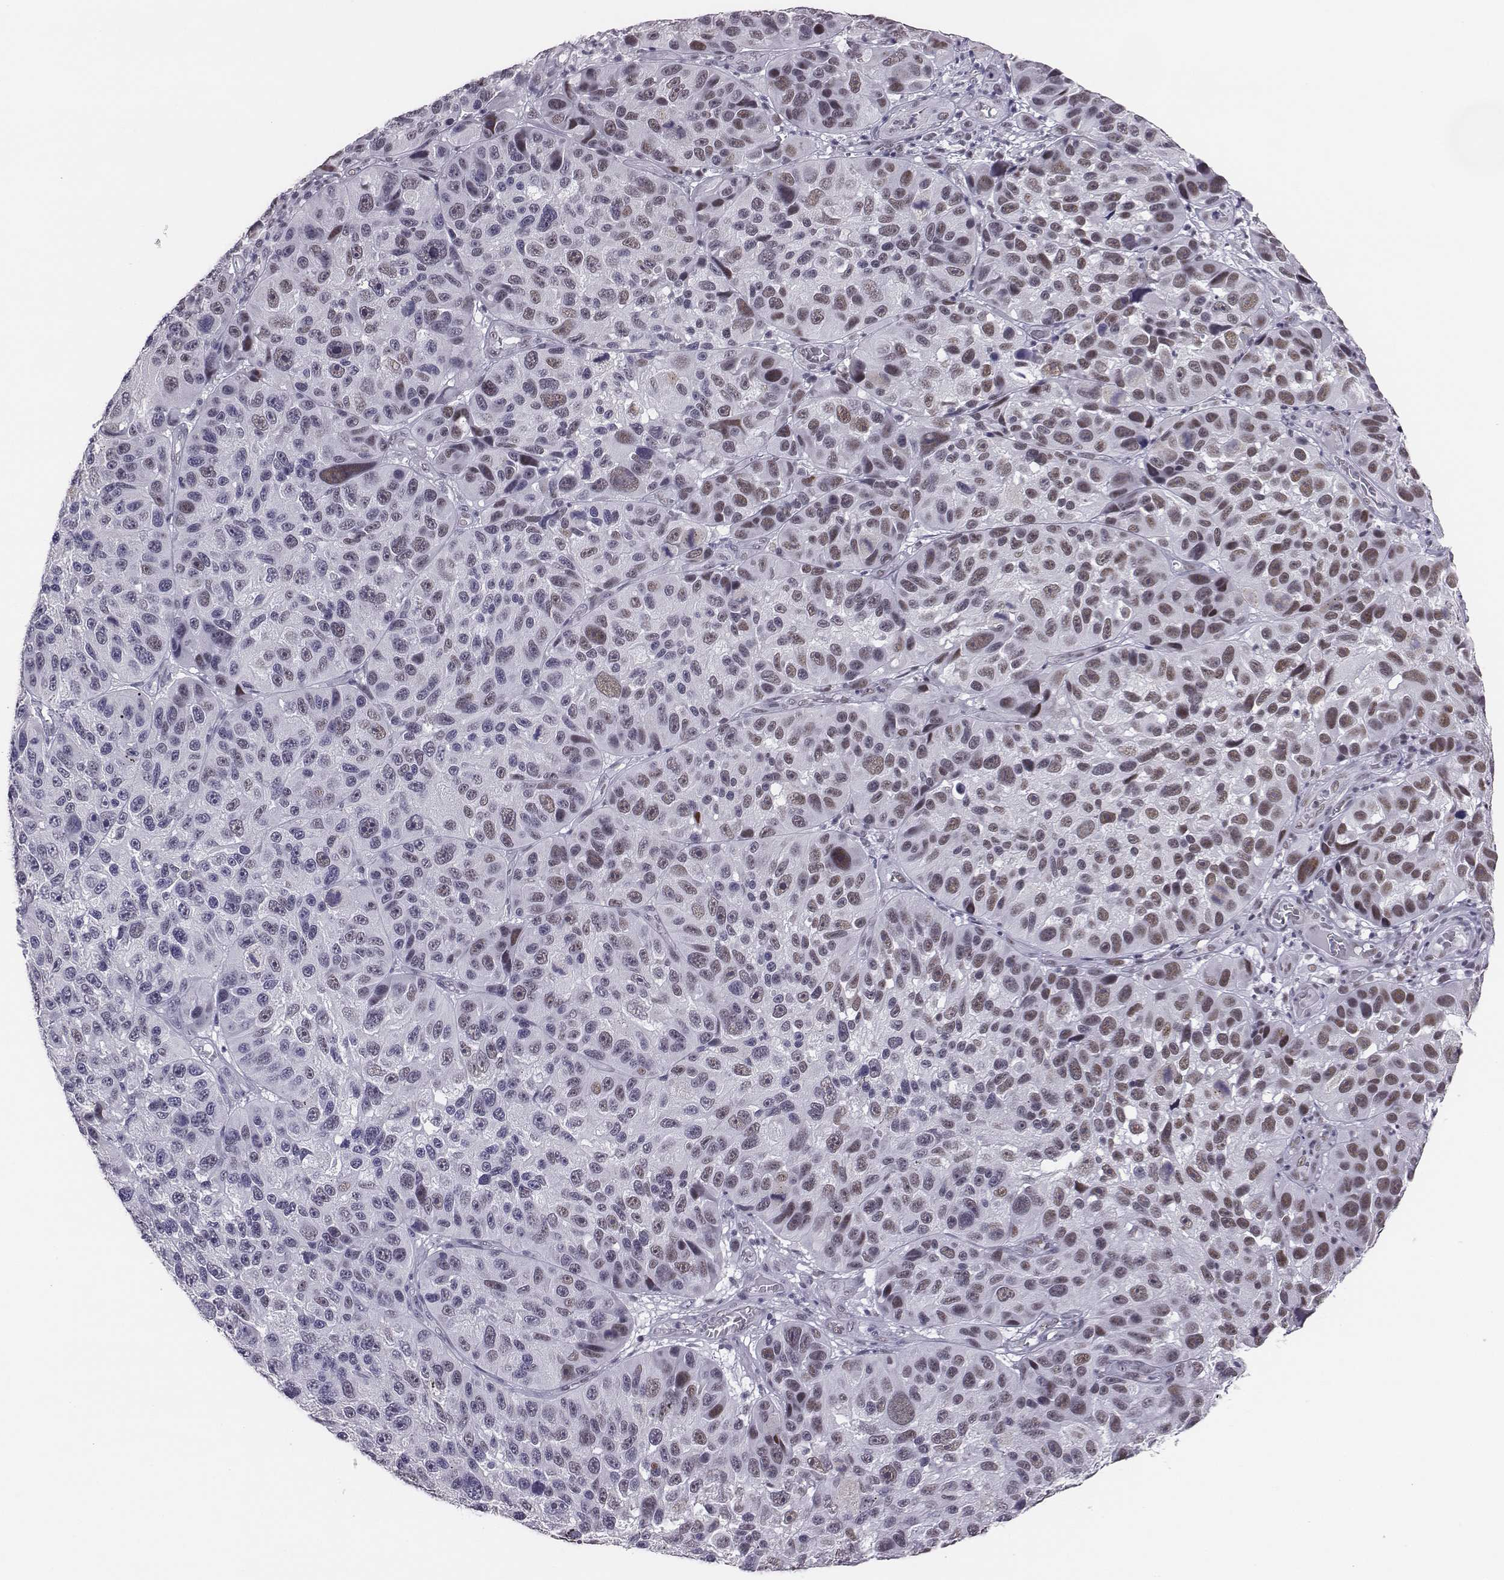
{"staining": {"intensity": "weak", "quantity": "25%-75%", "location": "nuclear"}, "tissue": "melanoma", "cell_type": "Tumor cells", "image_type": "cancer", "snomed": [{"axis": "morphology", "description": "Malignant melanoma, NOS"}, {"axis": "topography", "description": "Skin"}], "caption": "A low amount of weak nuclear staining is seen in about 25%-75% of tumor cells in malignant melanoma tissue.", "gene": "ACOD1", "patient": {"sex": "male", "age": 53}}